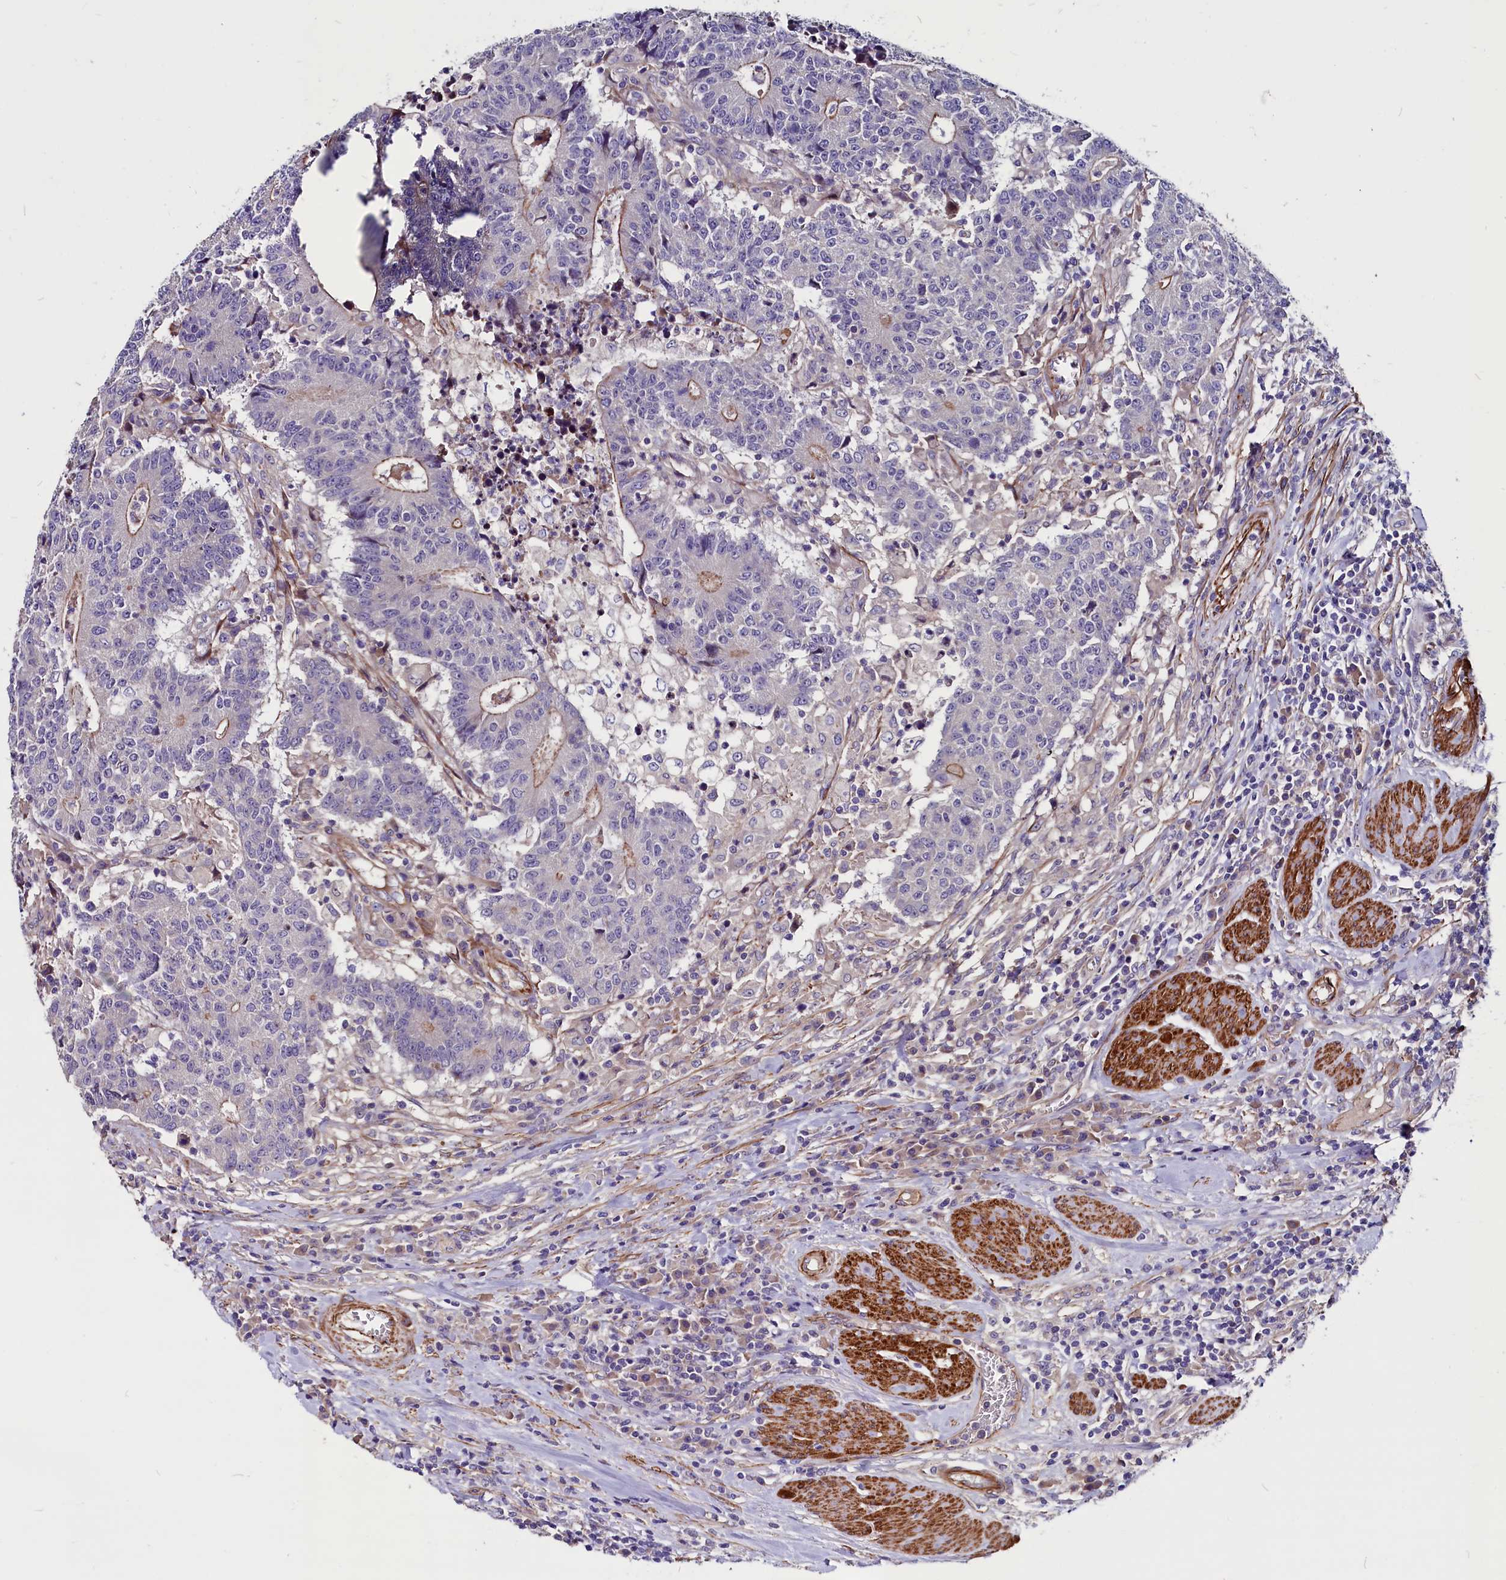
{"staining": {"intensity": "moderate", "quantity": "<25%", "location": "cytoplasmic/membranous"}, "tissue": "colorectal cancer", "cell_type": "Tumor cells", "image_type": "cancer", "snomed": [{"axis": "morphology", "description": "Adenocarcinoma, NOS"}, {"axis": "topography", "description": "Colon"}], "caption": "An IHC micrograph of neoplastic tissue is shown. Protein staining in brown labels moderate cytoplasmic/membranous positivity in adenocarcinoma (colorectal) within tumor cells.", "gene": "ZNF749", "patient": {"sex": "female", "age": 75}}